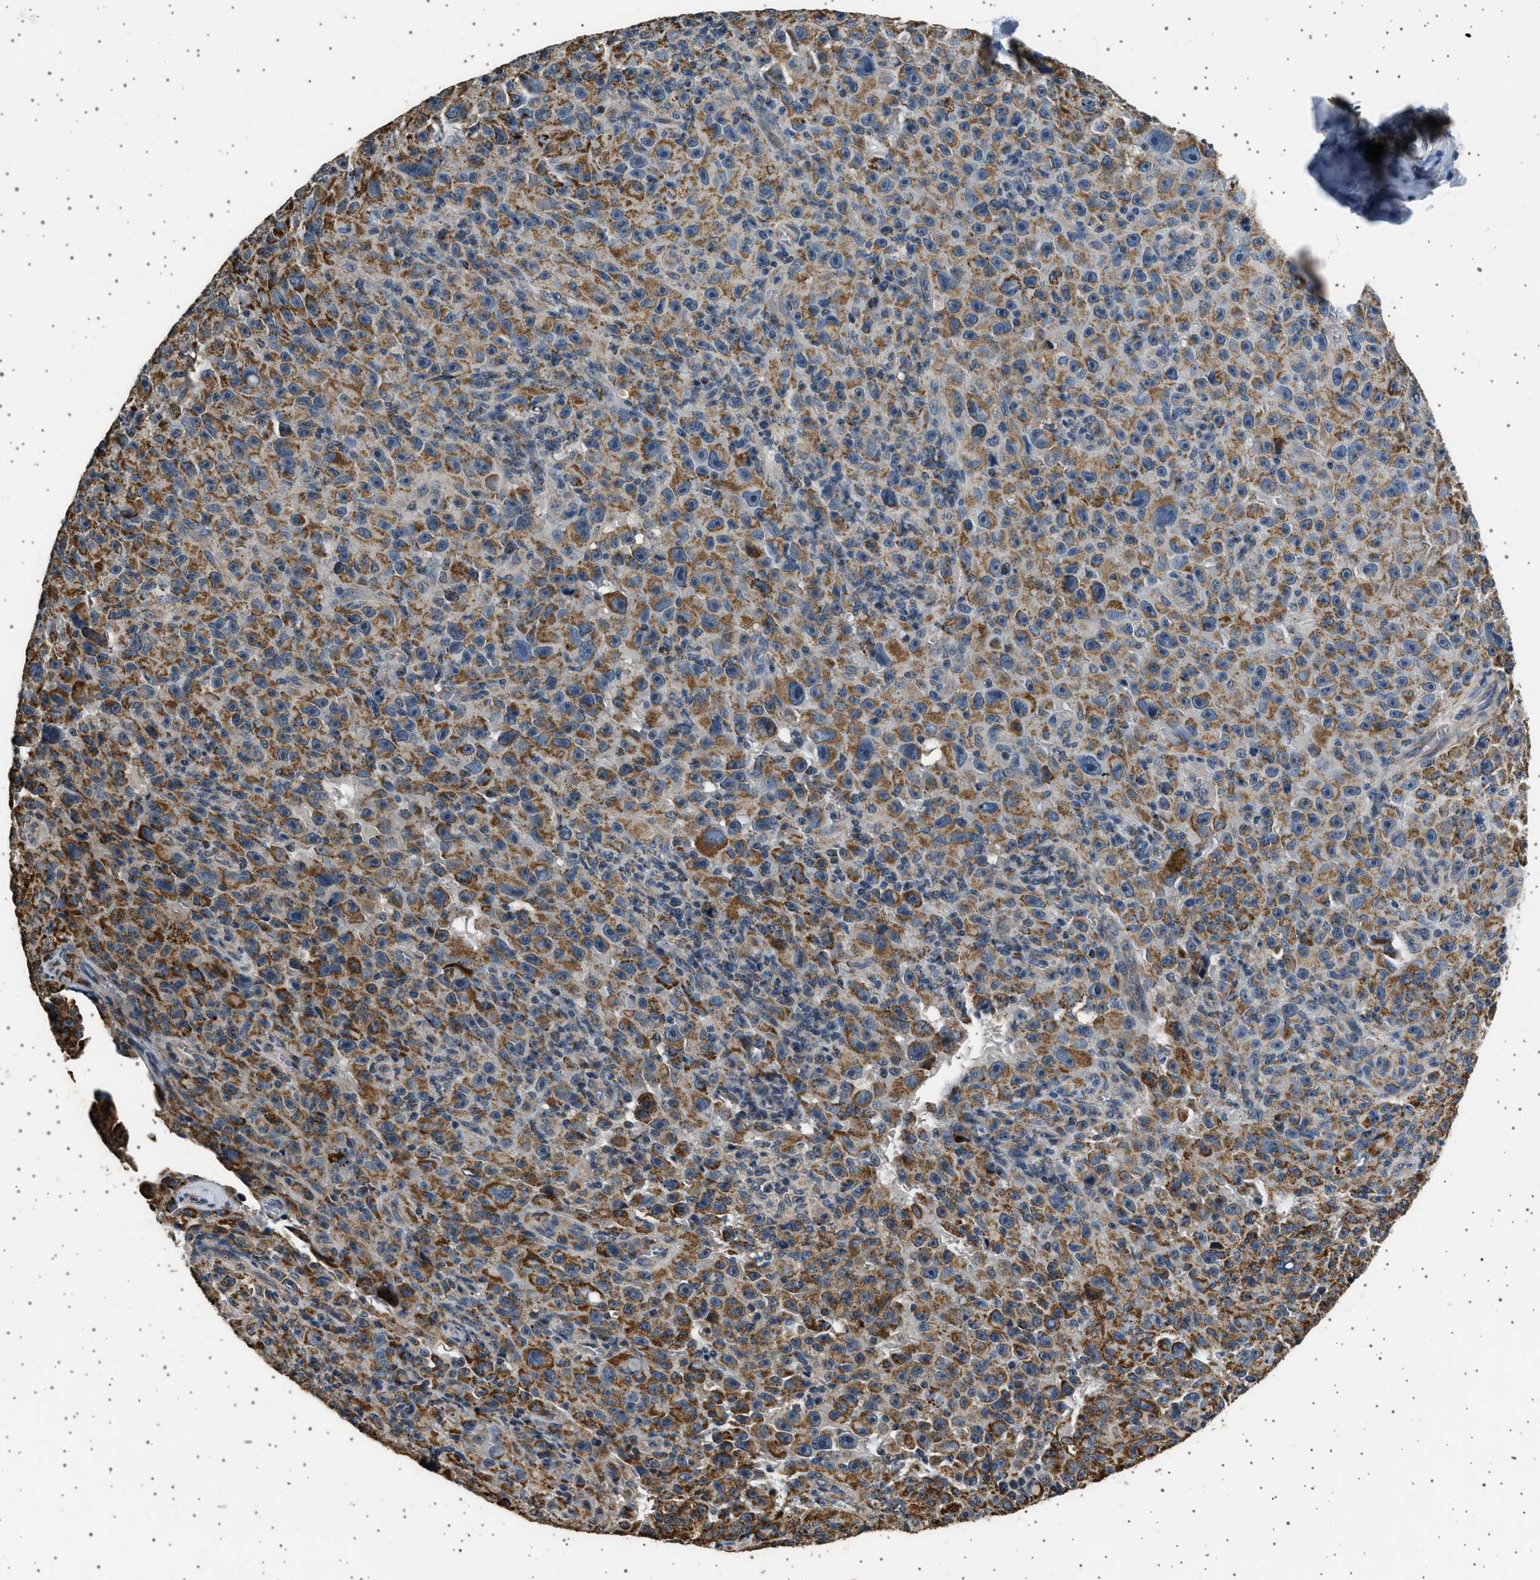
{"staining": {"intensity": "moderate", "quantity": ">75%", "location": "cytoplasmic/membranous"}, "tissue": "melanoma", "cell_type": "Tumor cells", "image_type": "cancer", "snomed": [{"axis": "morphology", "description": "Malignant melanoma, NOS"}, {"axis": "topography", "description": "Skin"}], "caption": "Immunohistochemistry image of human melanoma stained for a protein (brown), which shows medium levels of moderate cytoplasmic/membranous staining in about >75% of tumor cells.", "gene": "KCNA4", "patient": {"sex": "female", "age": 82}}